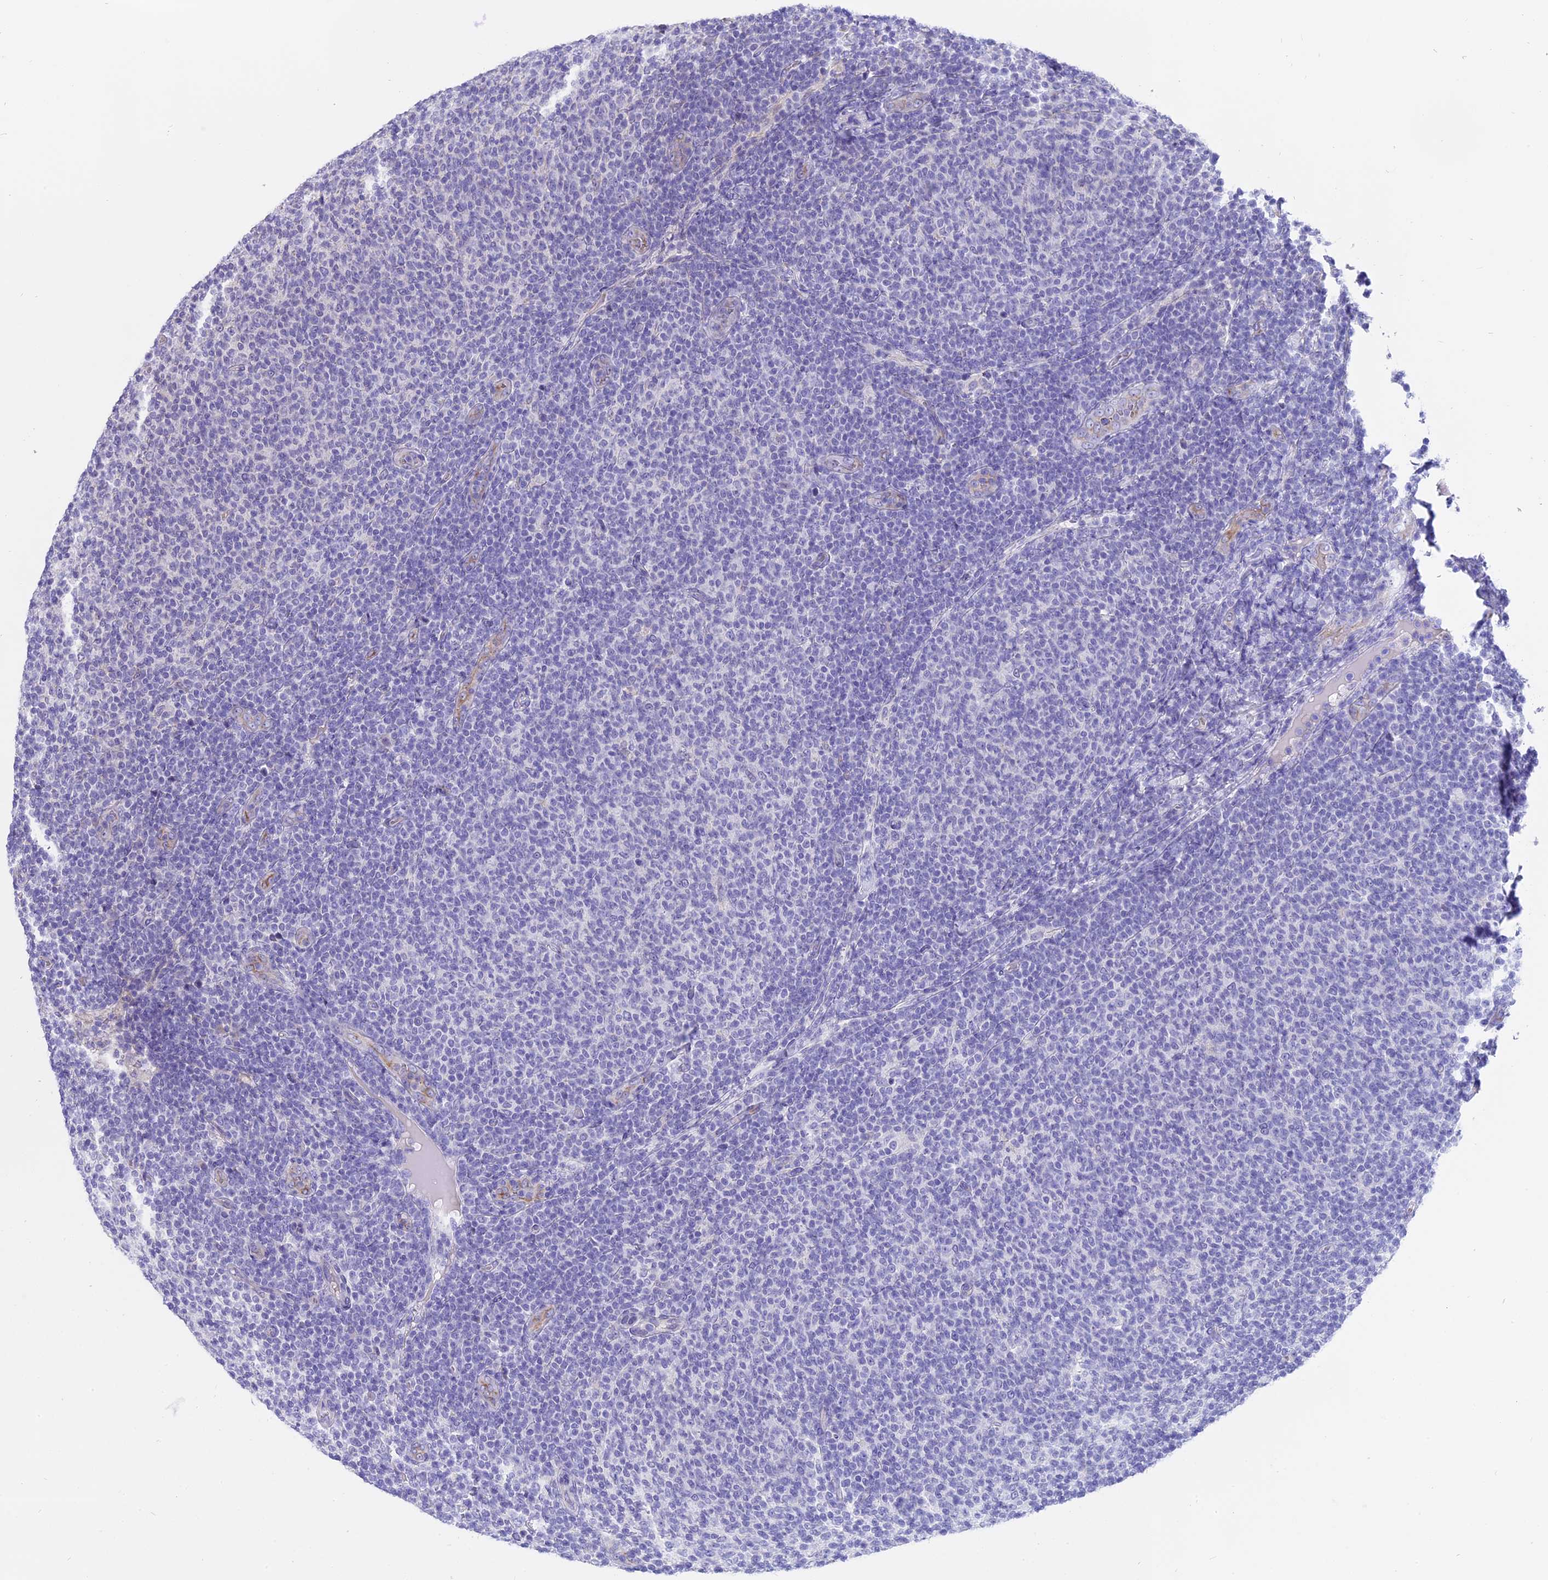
{"staining": {"intensity": "negative", "quantity": "none", "location": "none"}, "tissue": "lymphoma", "cell_type": "Tumor cells", "image_type": "cancer", "snomed": [{"axis": "morphology", "description": "Malignant lymphoma, non-Hodgkin's type, Low grade"}, {"axis": "topography", "description": "Lymph node"}], "caption": "Histopathology image shows no significant protein staining in tumor cells of malignant lymphoma, non-Hodgkin's type (low-grade).", "gene": "WFDC2", "patient": {"sex": "male", "age": 66}}